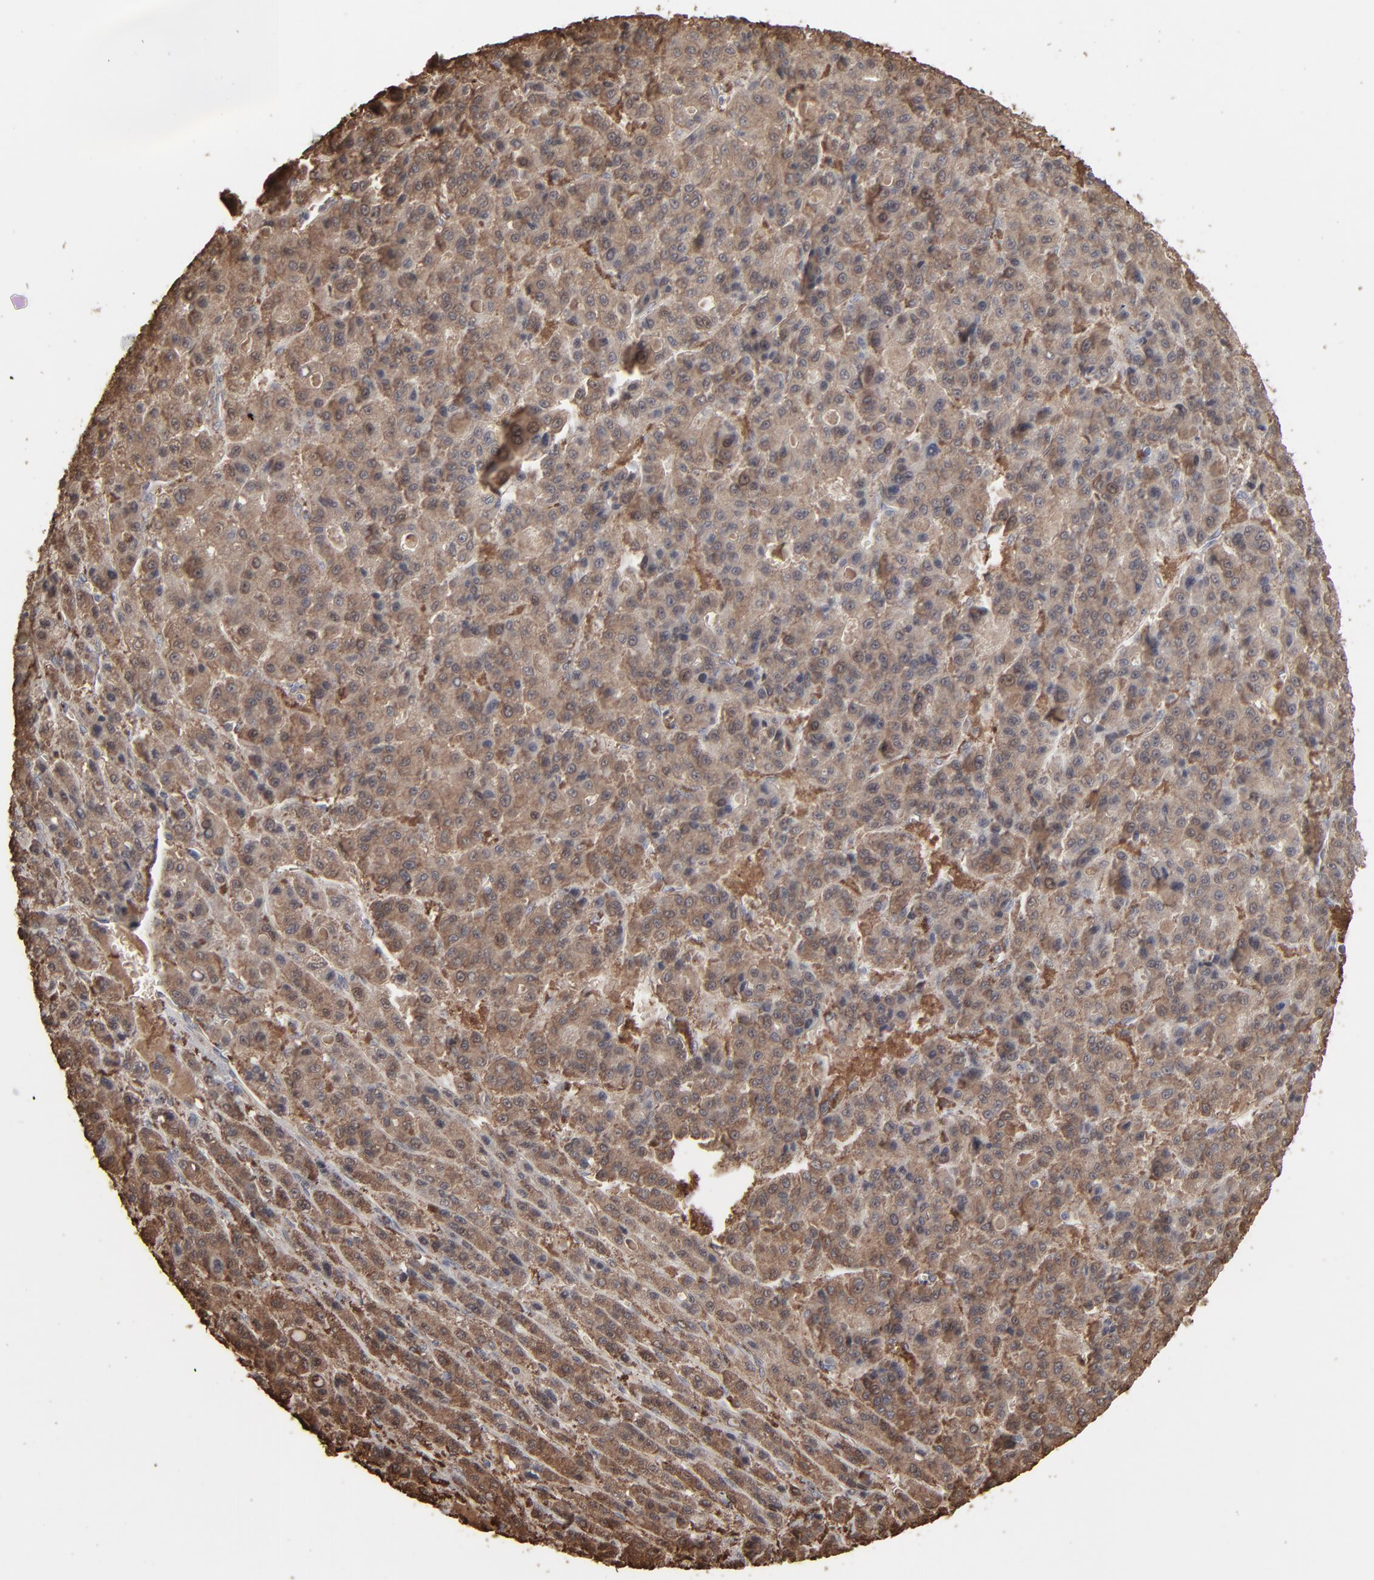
{"staining": {"intensity": "strong", "quantity": ">75%", "location": "cytoplasmic/membranous"}, "tissue": "liver cancer", "cell_type": "Tumor cells", "image_type": "cancer", "snomed": [{"axis": "morphology", "description": "Carcinoma, Hepatocellular, NOS"}, {"axis": "topography", "description": "Liver"}], "caption": "This photomicrograph displays immunohistochemistry (IHC) staining of liver hepatocellular carcinoma, with high strong cytoplasmic/membranous expression in about >75% of tumor cells.", "gene": "NME1-NME2", "patient": {"sex": "male", "age": 70}}